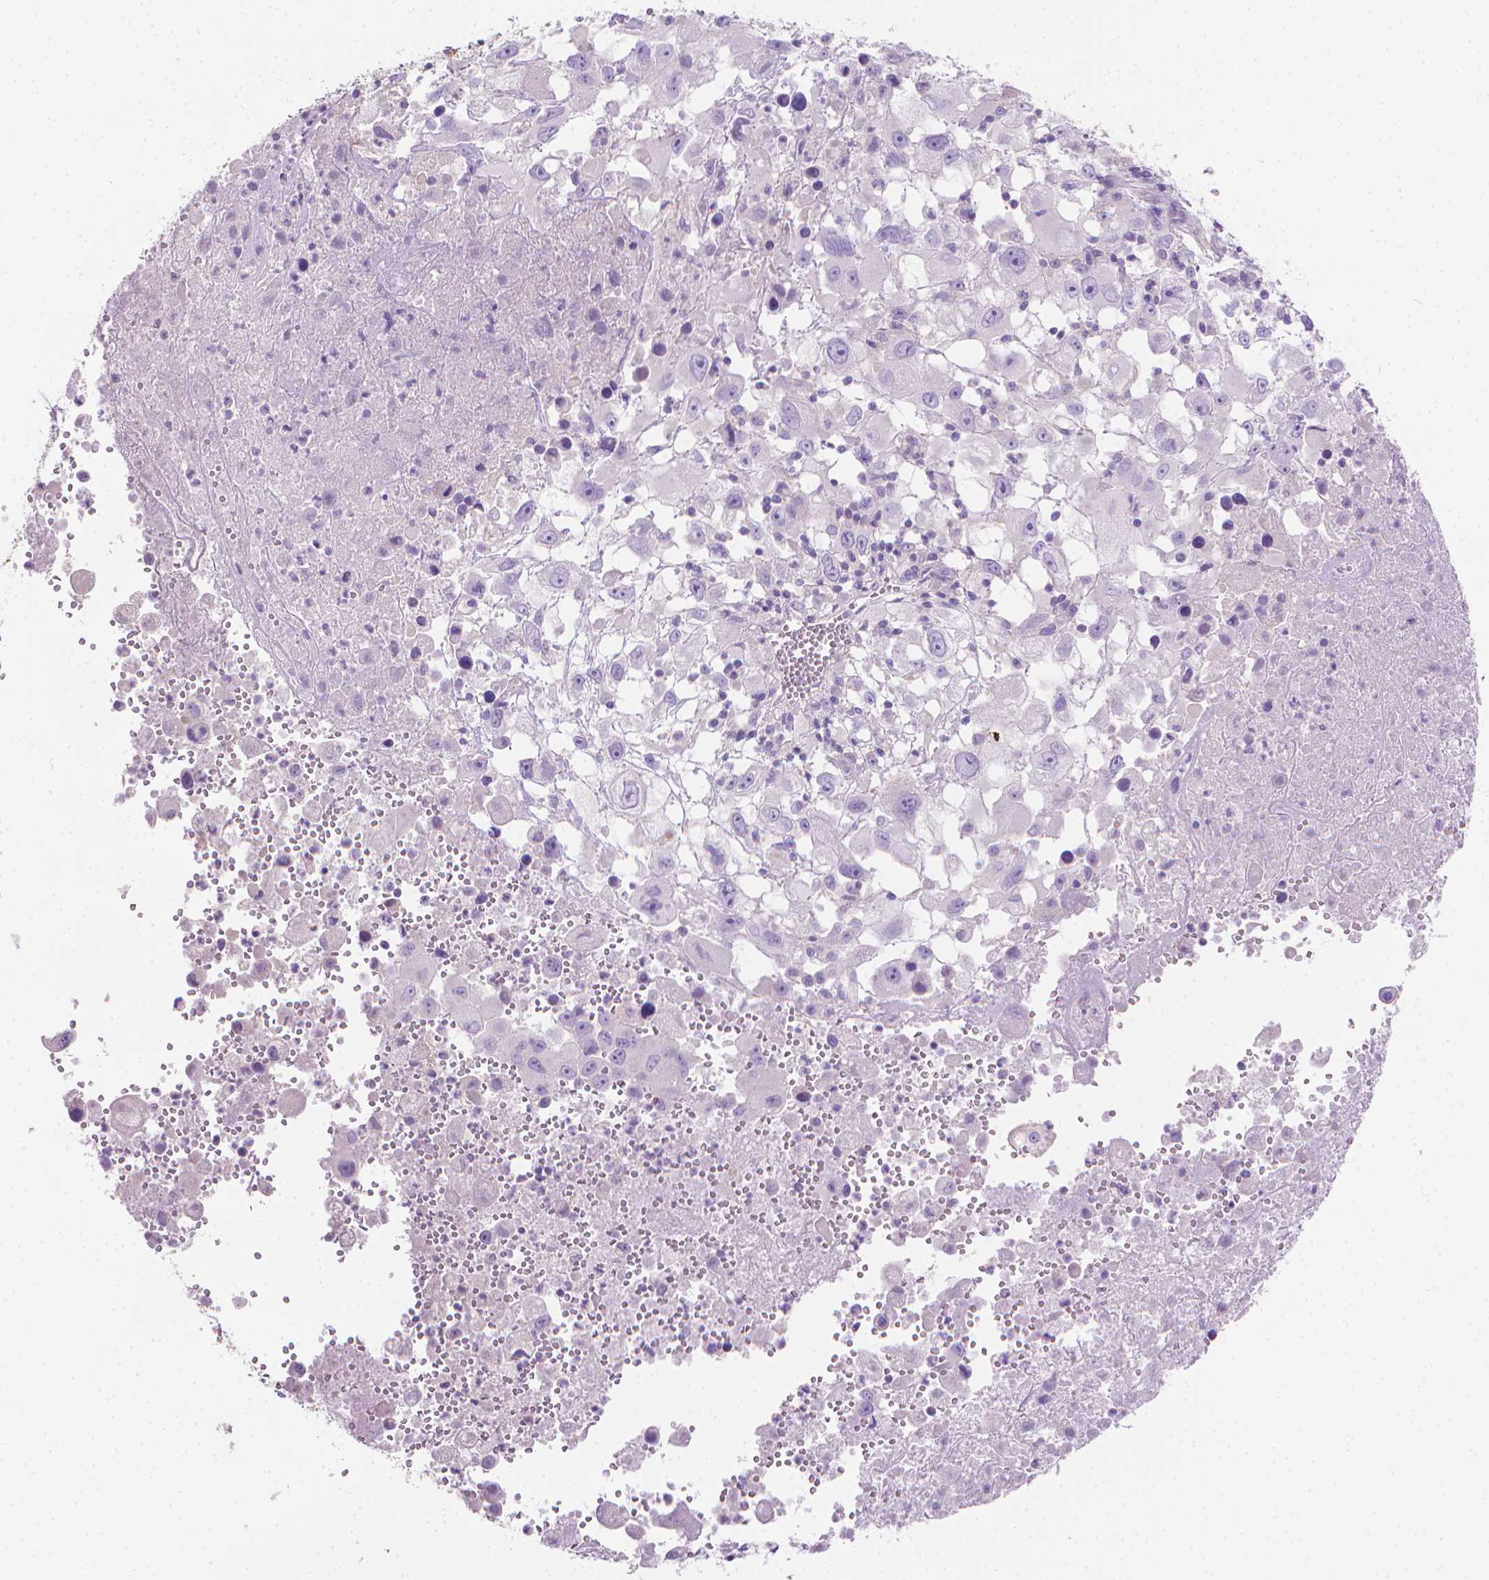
{"staining": {"intensity": "negative", "quantity": "none", "location": "none"}, "tissue": "melanoma", "cell_type": "Tumor cells", "image_type": "cancer", "snomed": [{"axis": "morphology", "description": "Malignant melanoma, Metastatic site"}, {"axis": "topography", "description": "Soft tissue"}], "caption": "Melanoma was stained to show a protein in brown. There is no significant staining in tumor cells. (Stains: DAB (3,3'-diaminobenzidine) IHC with hematoxylin counter stain, Microscopy: brightfield microscopy at high magnification).", "gene": "FASN", "patient": {"sex": "male", "age": 50}}